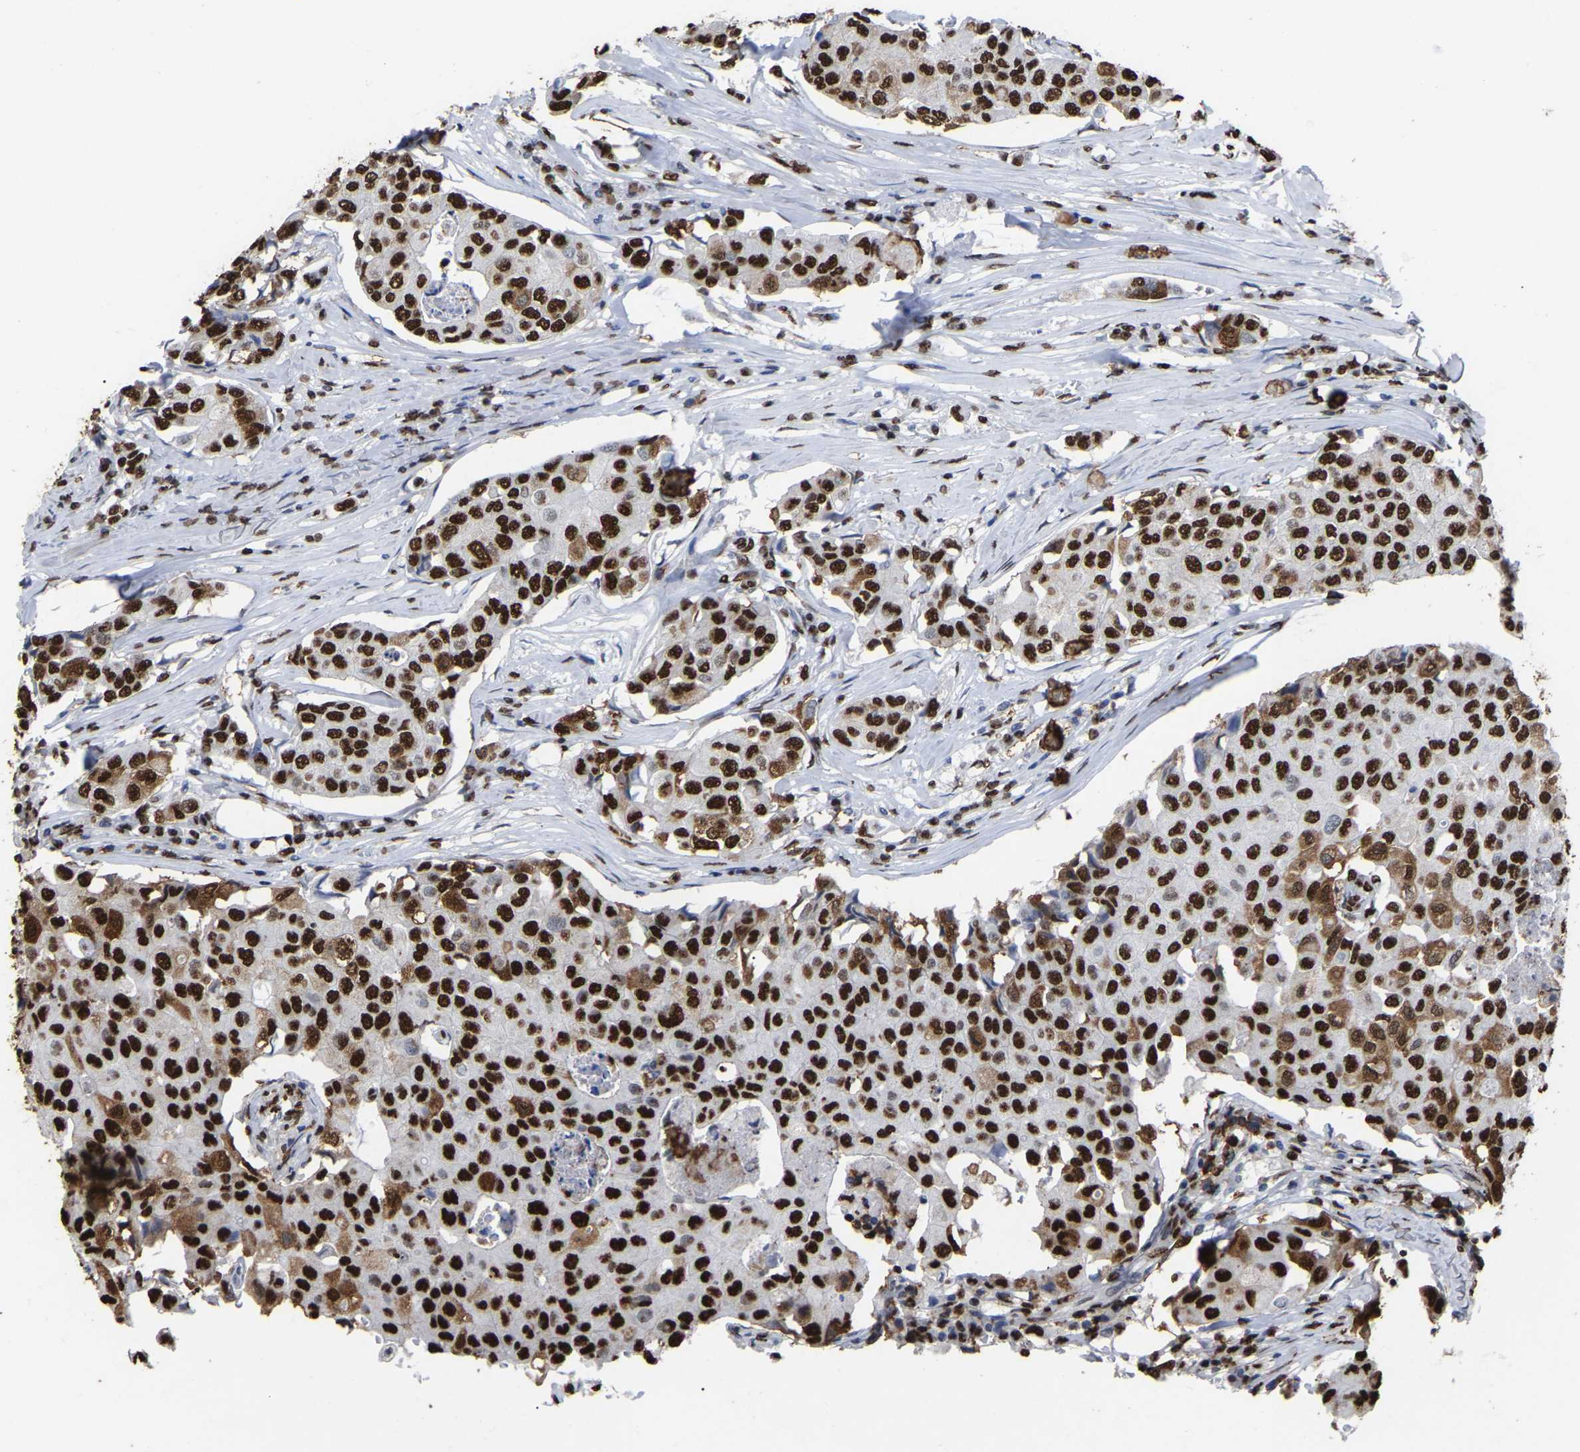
{"staining": {"intensity": "strong", "quantity": ">75%", "location": "nuclear"}, "tissue": "breast cancer", "cell_type": "Tumor cells", "image_type": "cancer", "snomed": [{"axis": "morphology", "description": "Duct carcinoma"}, {"axis": "topography", "description": "Breast"}], "caption": "Breast cancer (intraductal carcinoma) tissue shows strong nuclear staining in approximately >75% of tumor cells, visualized by immunohistochemistry.", "gene": "RBL2", "patient": {"sex": "female", "age": 80}}